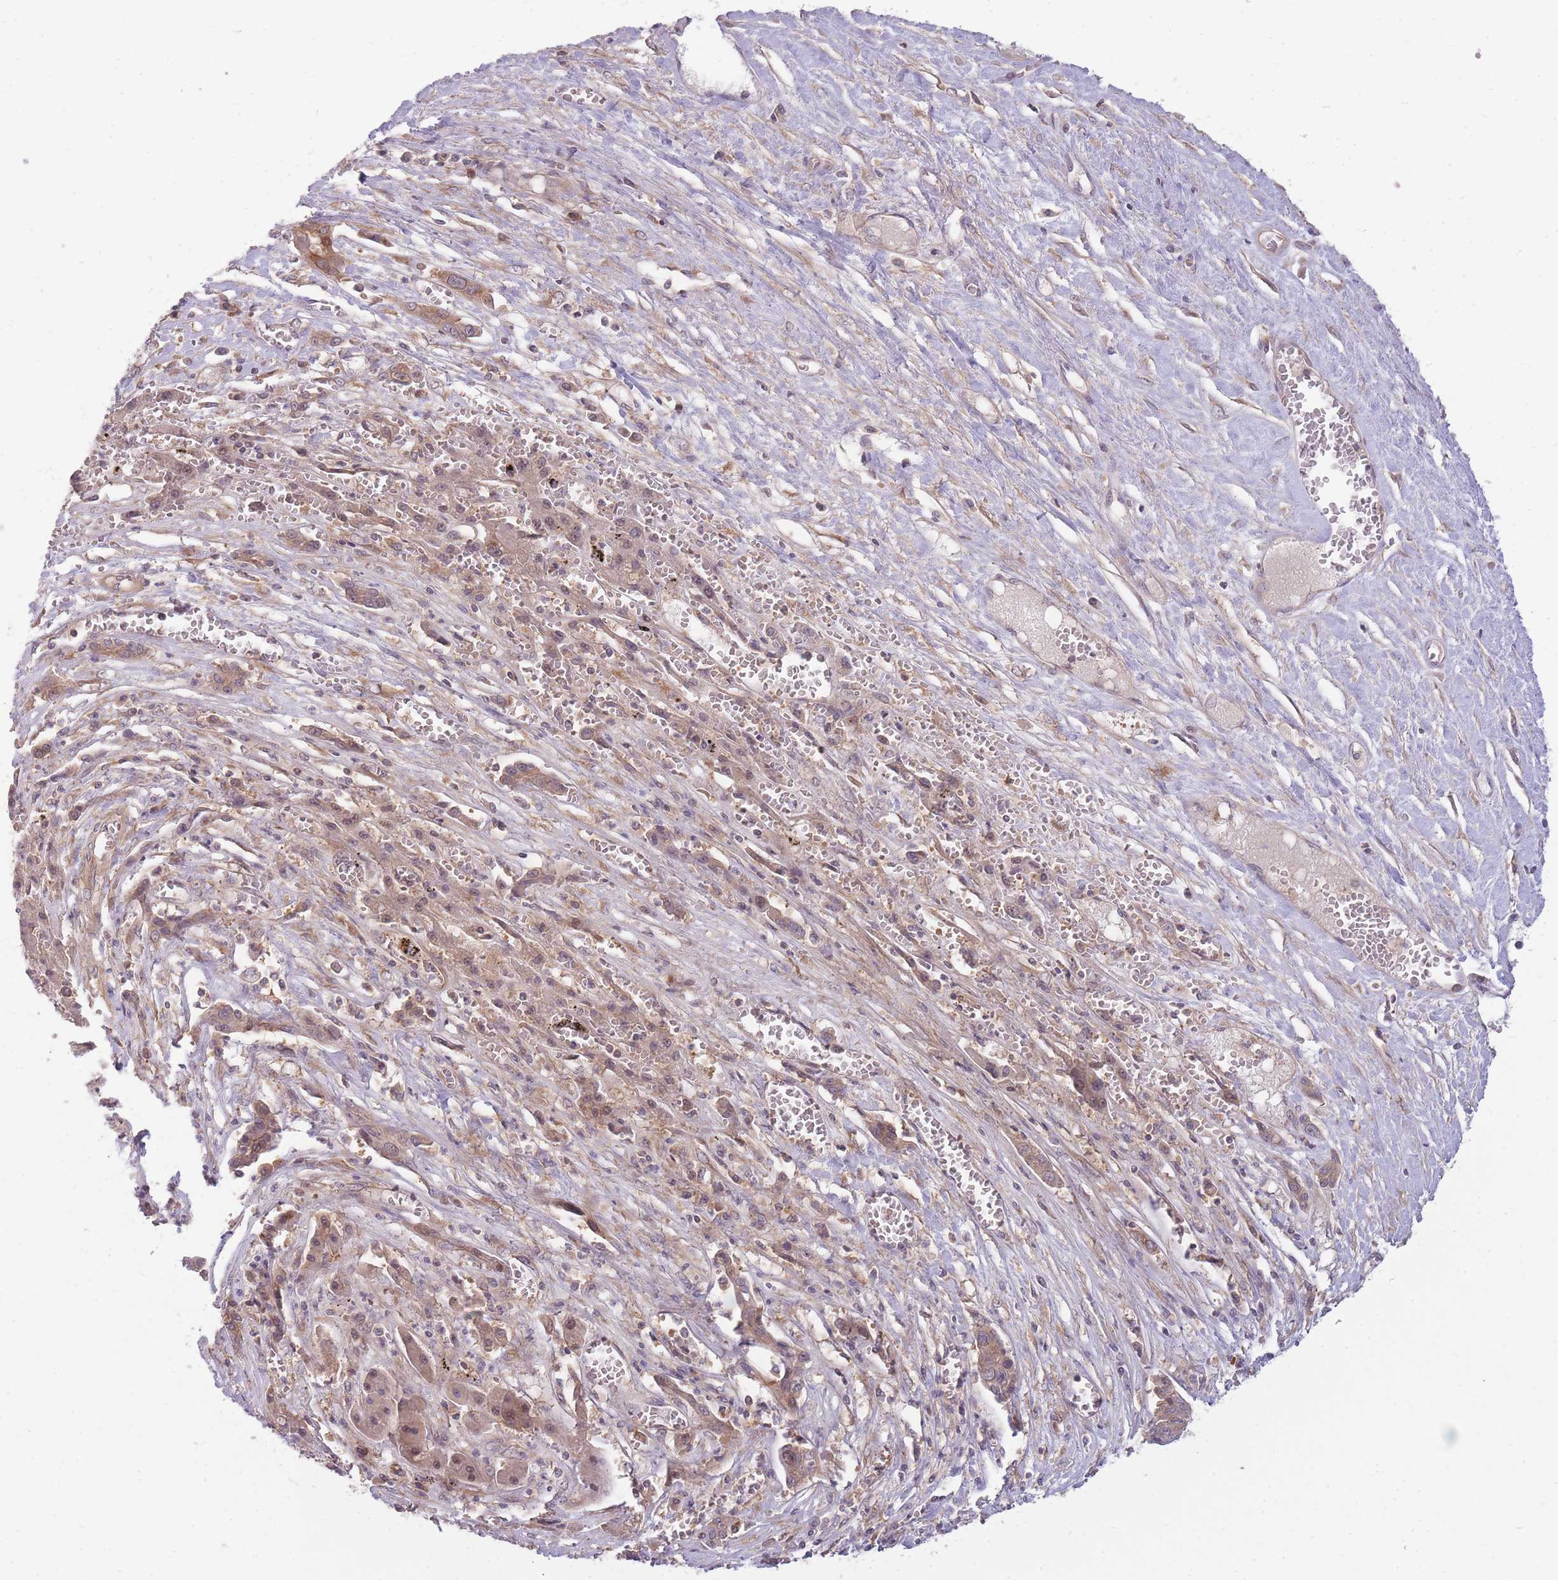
{"staining": {"intensity": "weak", "quantity": ">75%", "location": "cytoplasmic/membranous"}, "tissue": "liver cancer", "cell_type": "Tumor cells", "image_type": "cancer", "snomed": [{"axis": "morphology", "description": "Cholangiocarcinoma"}, {"axis": "topography", "description": "Liver"}], "caption": "An IHC photomicrograph of neoplastic tissue is shown. Protein staining in brown highlights weak cytoplasmic/membranous positivity in cholangiocarcinoma (liver) within tumor cells.", "gene": "PFDN6", "patient": {"sex": "male", "age": 67}}